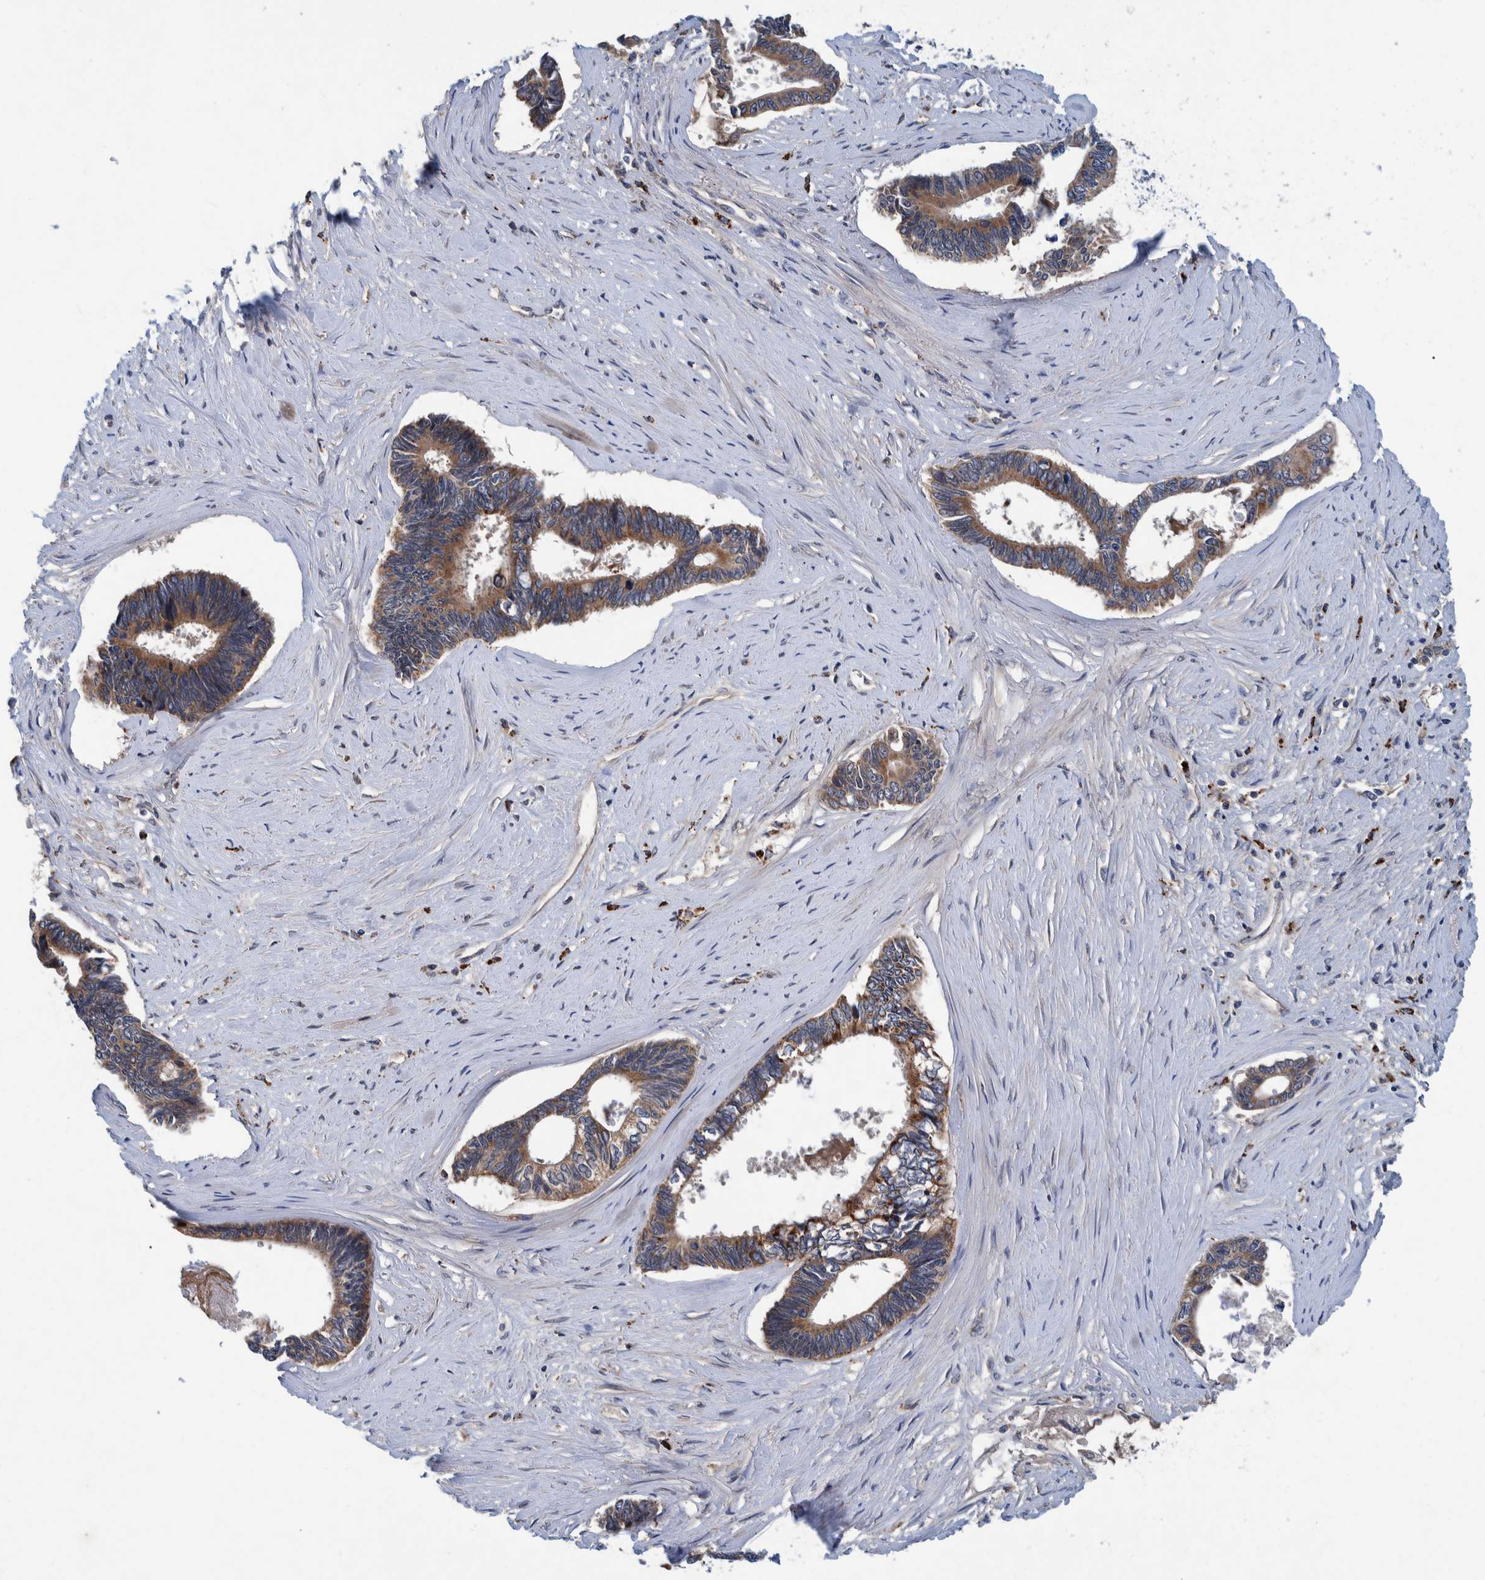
{"staining": {"intensity": "moderate", "quantity": ">75%", "location": "cytoplasmic/membranous"}, "tissue": "pancreatic cancer", "cell_type": "Tumor cells", "image_type": "cancer", "snomed": [{"axis": "morphology", "description": "Adenocarcinoma, NOS"}, {"axis": "topography", "description": "Pancreas"}], "caption": "IHC (DAB (3,3'-diaminobenzidine)) staining of adenocarcinoma (pancreatic) reveals moderate cytoplasmic/membranous protein expression in approximately >75% of tumor cells.", "gene": "ITIH3", "patient": {"sex": "female", "age": 70}}